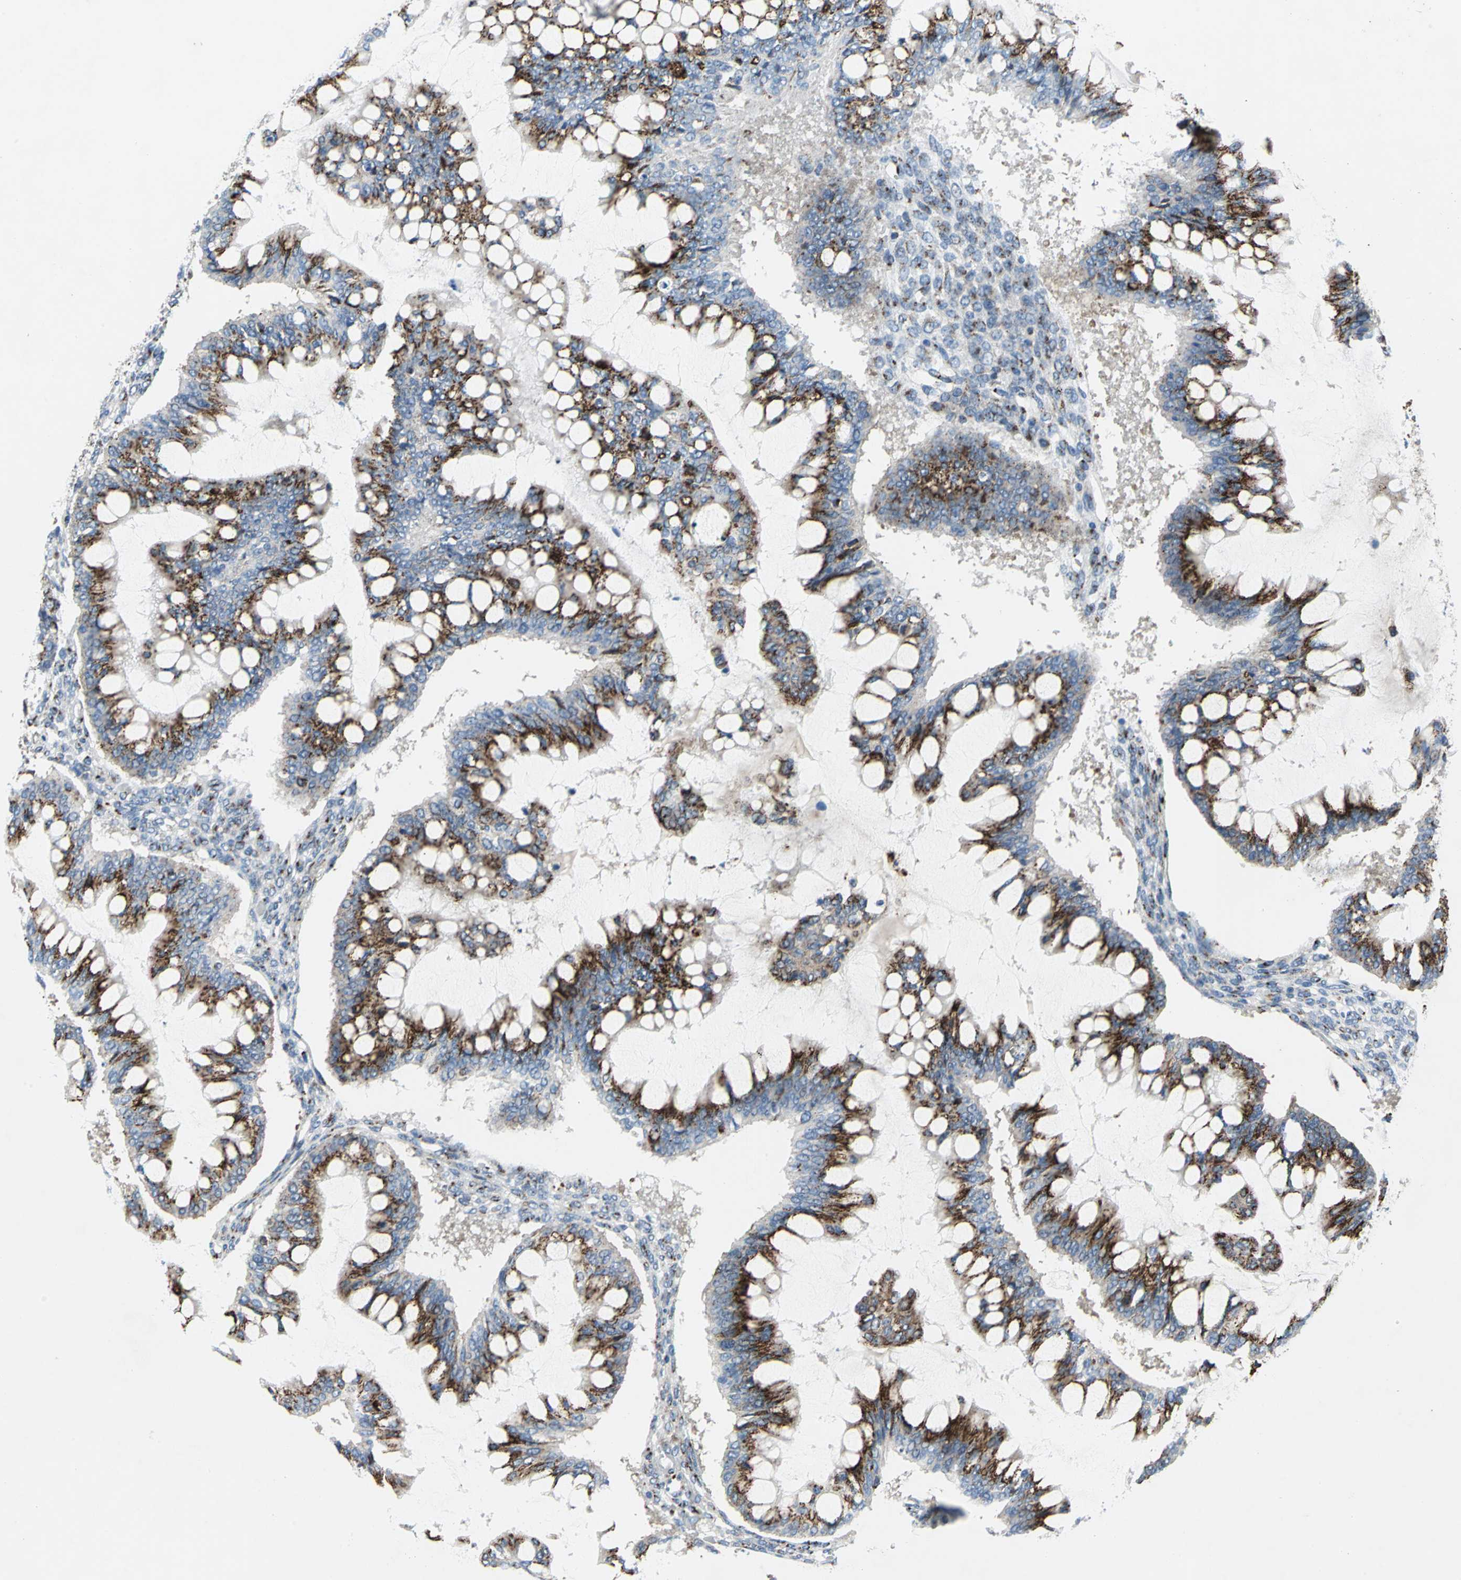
{"staining": {"intensity": "strong", "quantity": ">75%", "location": "cytoplasmic/membranous"}, "tissue": "ovarian cancer", "cell_type": "Tumor cells", "image_type": "cancer", "snomed": [{"axis": "morphology", "description": "Cystadenocarcinoma, mucinous, NOS"}, {"axis": "topography", "description": "Ovary"}], "caption": "Immunohistochemistry (IHC) staining of mucinous cystadenocarcinoma (ovarian), which reveals high levels of strong cytoplasmic/membranous staining in about >75% of tumor cells indicating strong cytoplasmic/membranous protein expression. The staining was performed using DAB (brown) for protein detection and nuclei were counterstained in hematoxylin (blue).", "gene": "GPR3", "patient": {"sex": "female", "age": 73}}